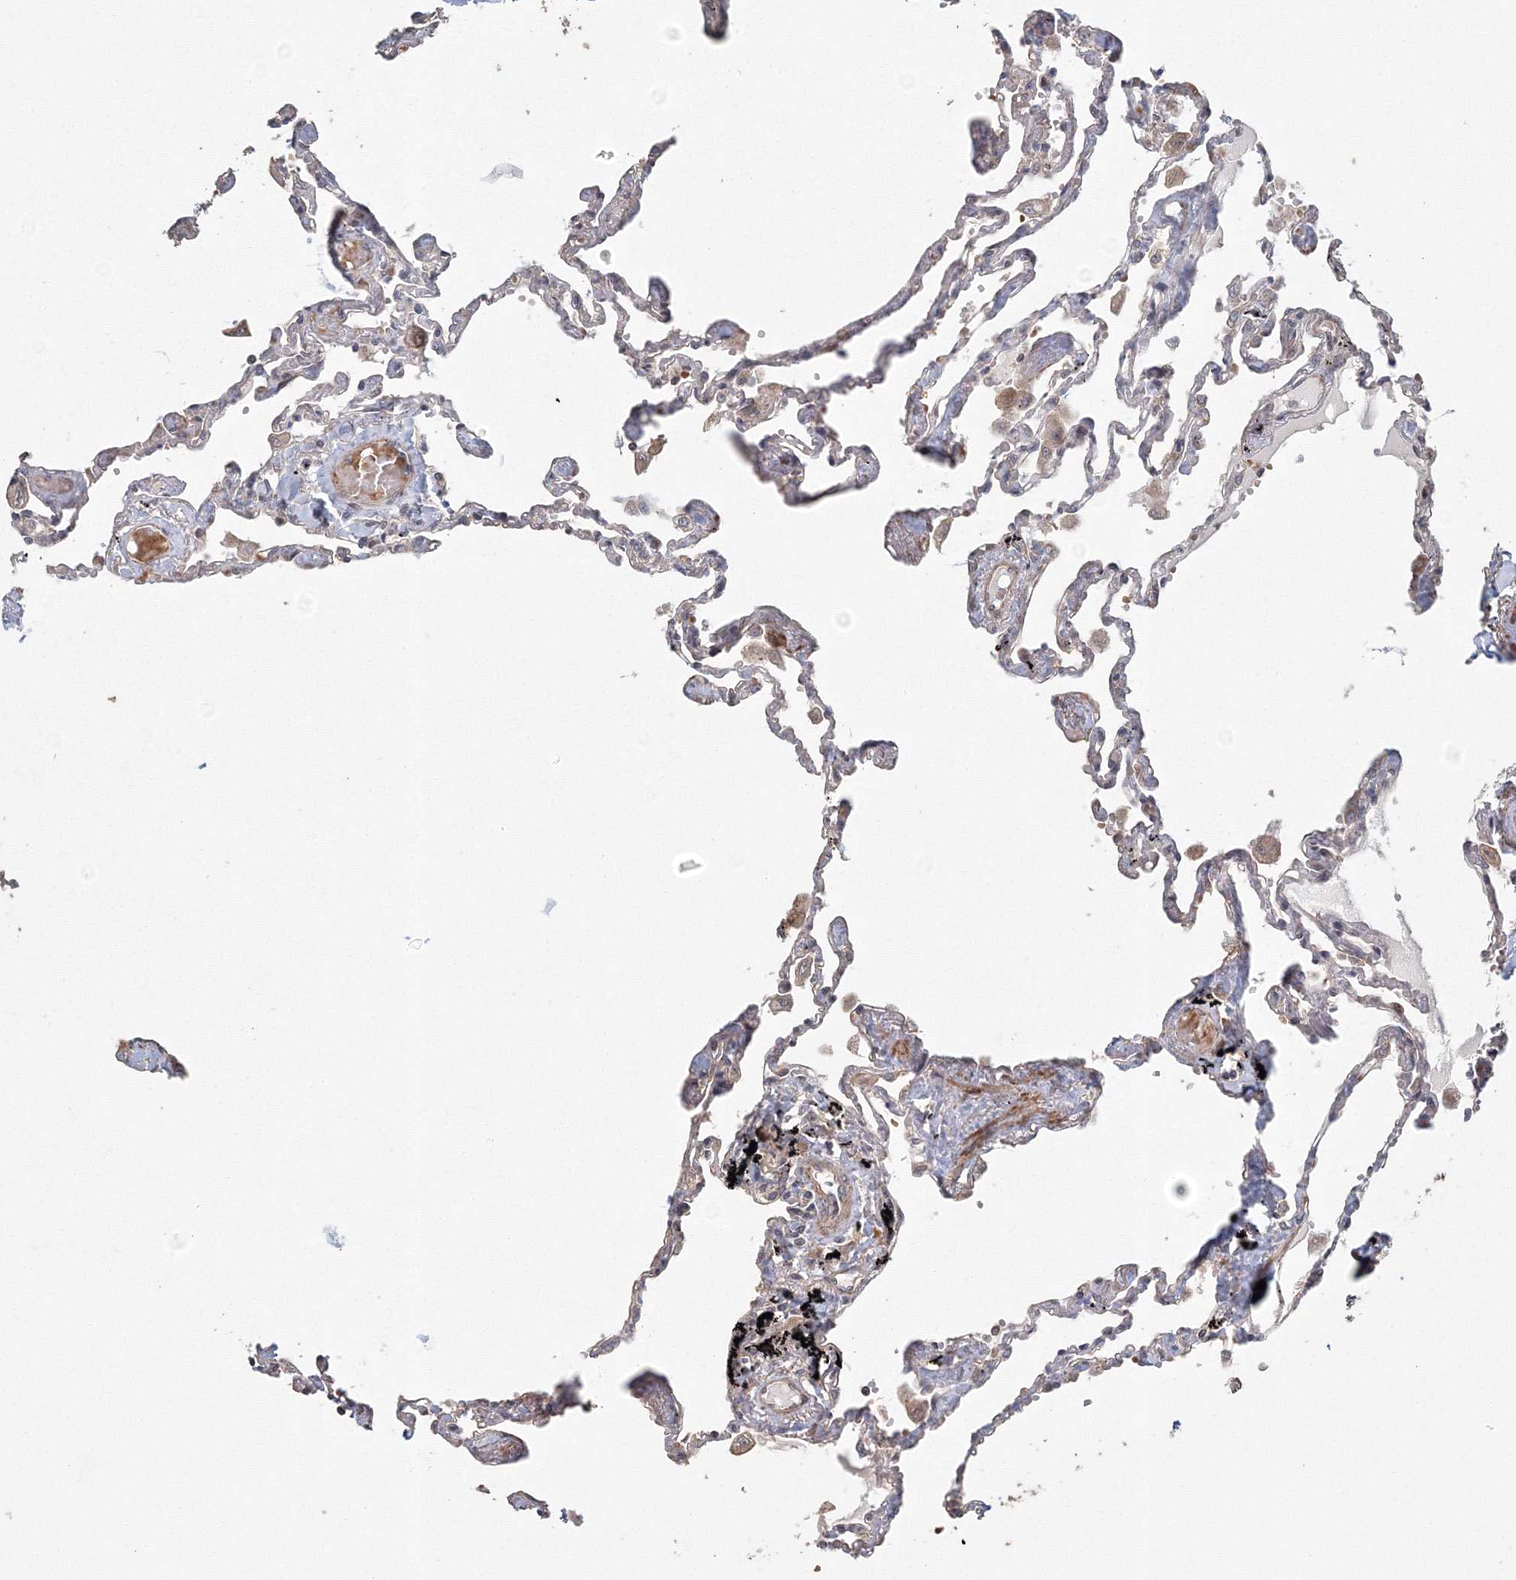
{"staining": {"intensity": "moderate", "quantity": "<25%", "location": "cytoplasmic/membranous"}, "tissue": "lung", "cell_type": "Alveolar cells", "image_type": "normal", "snomed": [{"axis": "morphology", "description": "Normal tissue, NOS"}, {"axis": "topography", "description": "Lung"}], "caption": "Immunohistochemistry (DAB (3,3'-diaminobenzidine)) staining of benign lung demonstrates moderate cytoplasmic/membranous protein expression in about <25% of alveolar cells.", "gene": "TACC2", "patient": {"sex": "female", "age": 67}}